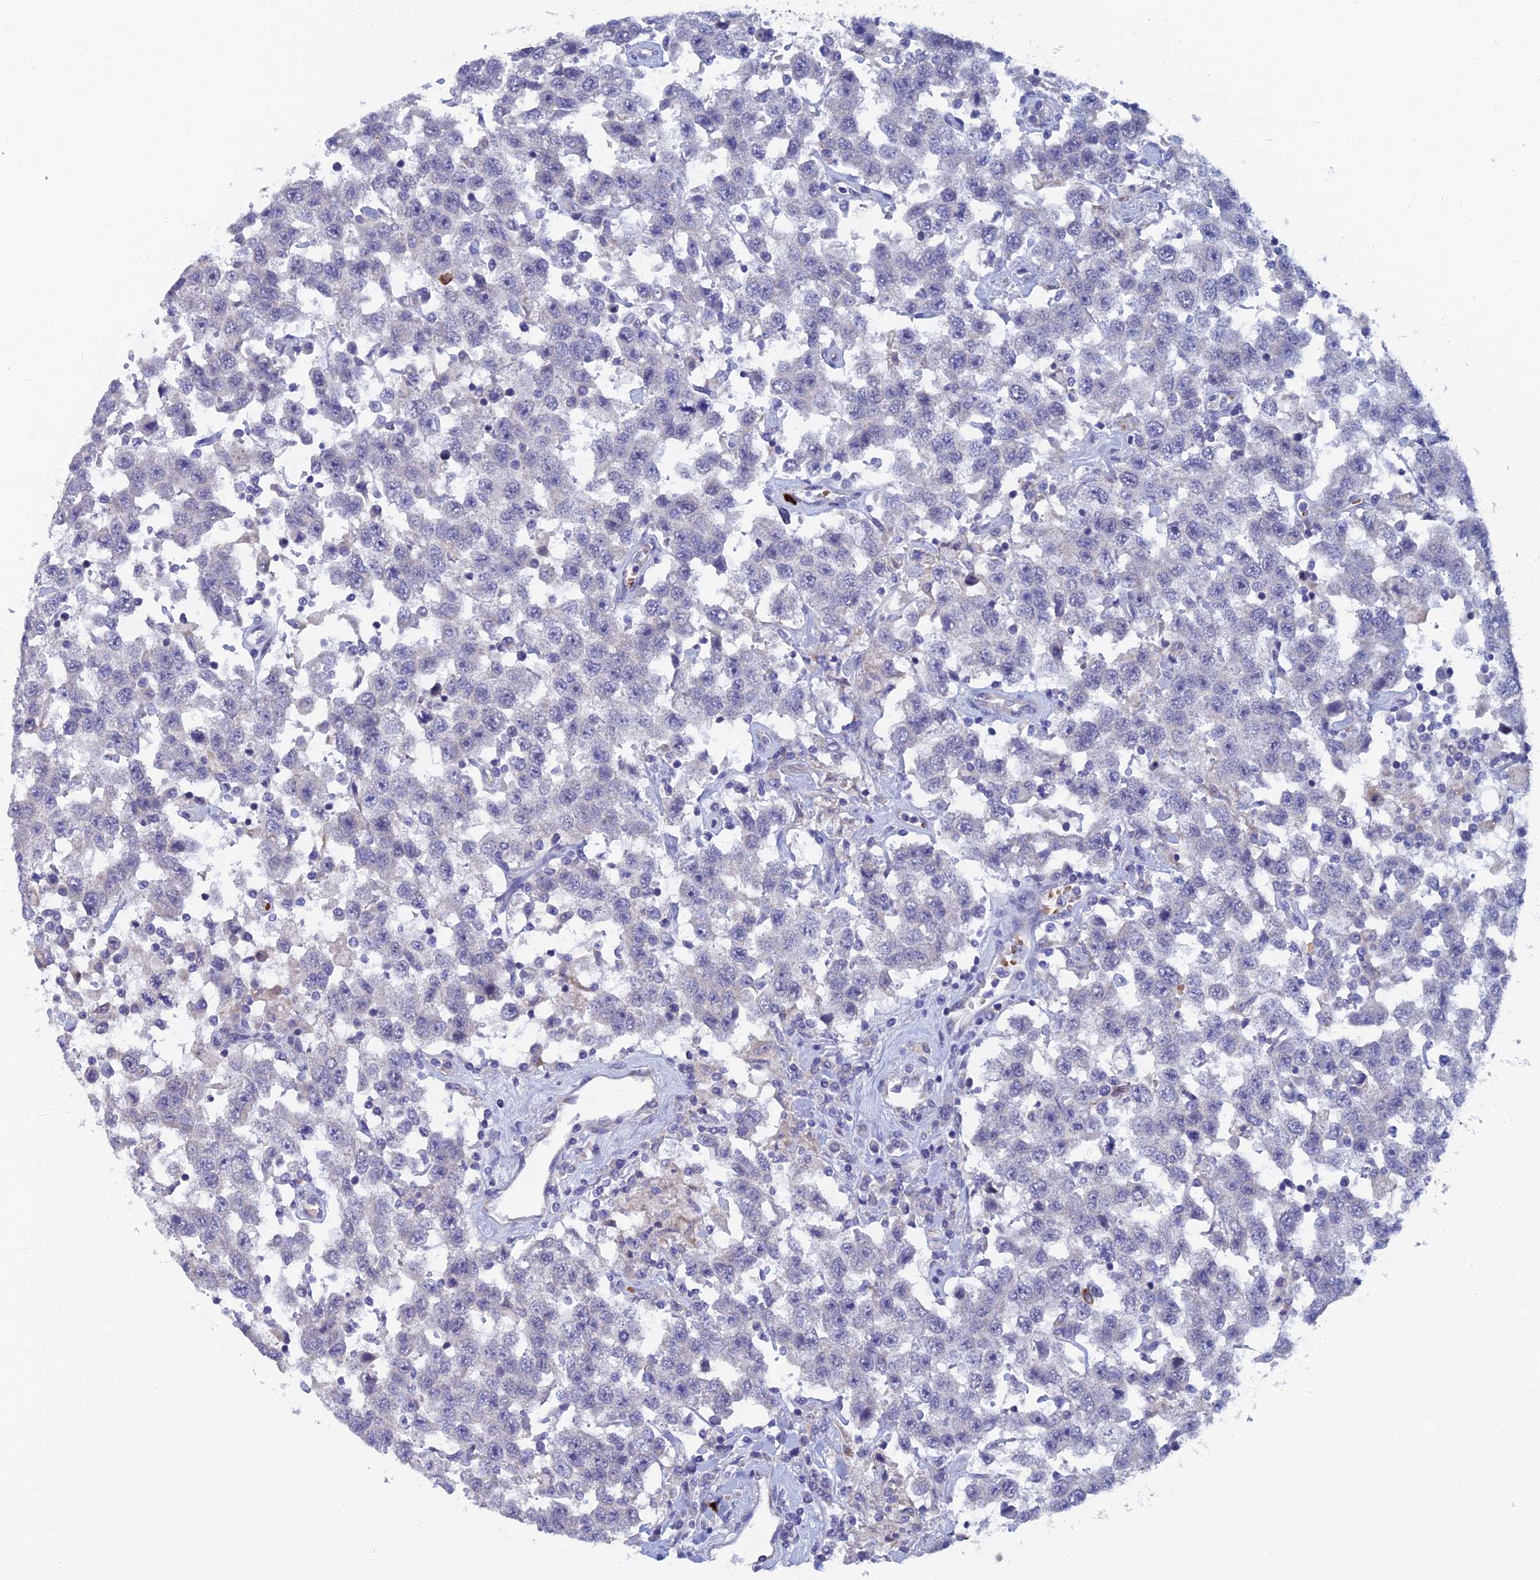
{"staining": {"intensity": "negative", "quantity": "none", "location": "none"}, "tissue": "testis cancer", "cell_type": "Tumor cells", "image_type": "cancer", "snomed": [{"axis": "morphology", "description": "Seminoma, NOS"}, {"axis": "topography", "description": "Testis"}], "caption": "Testis cancer was stained to show a protein in brown. There is no significant expression in tumor cells.", "gene": "GIPC1", "patient": {"sex": "male", "age": 41}}